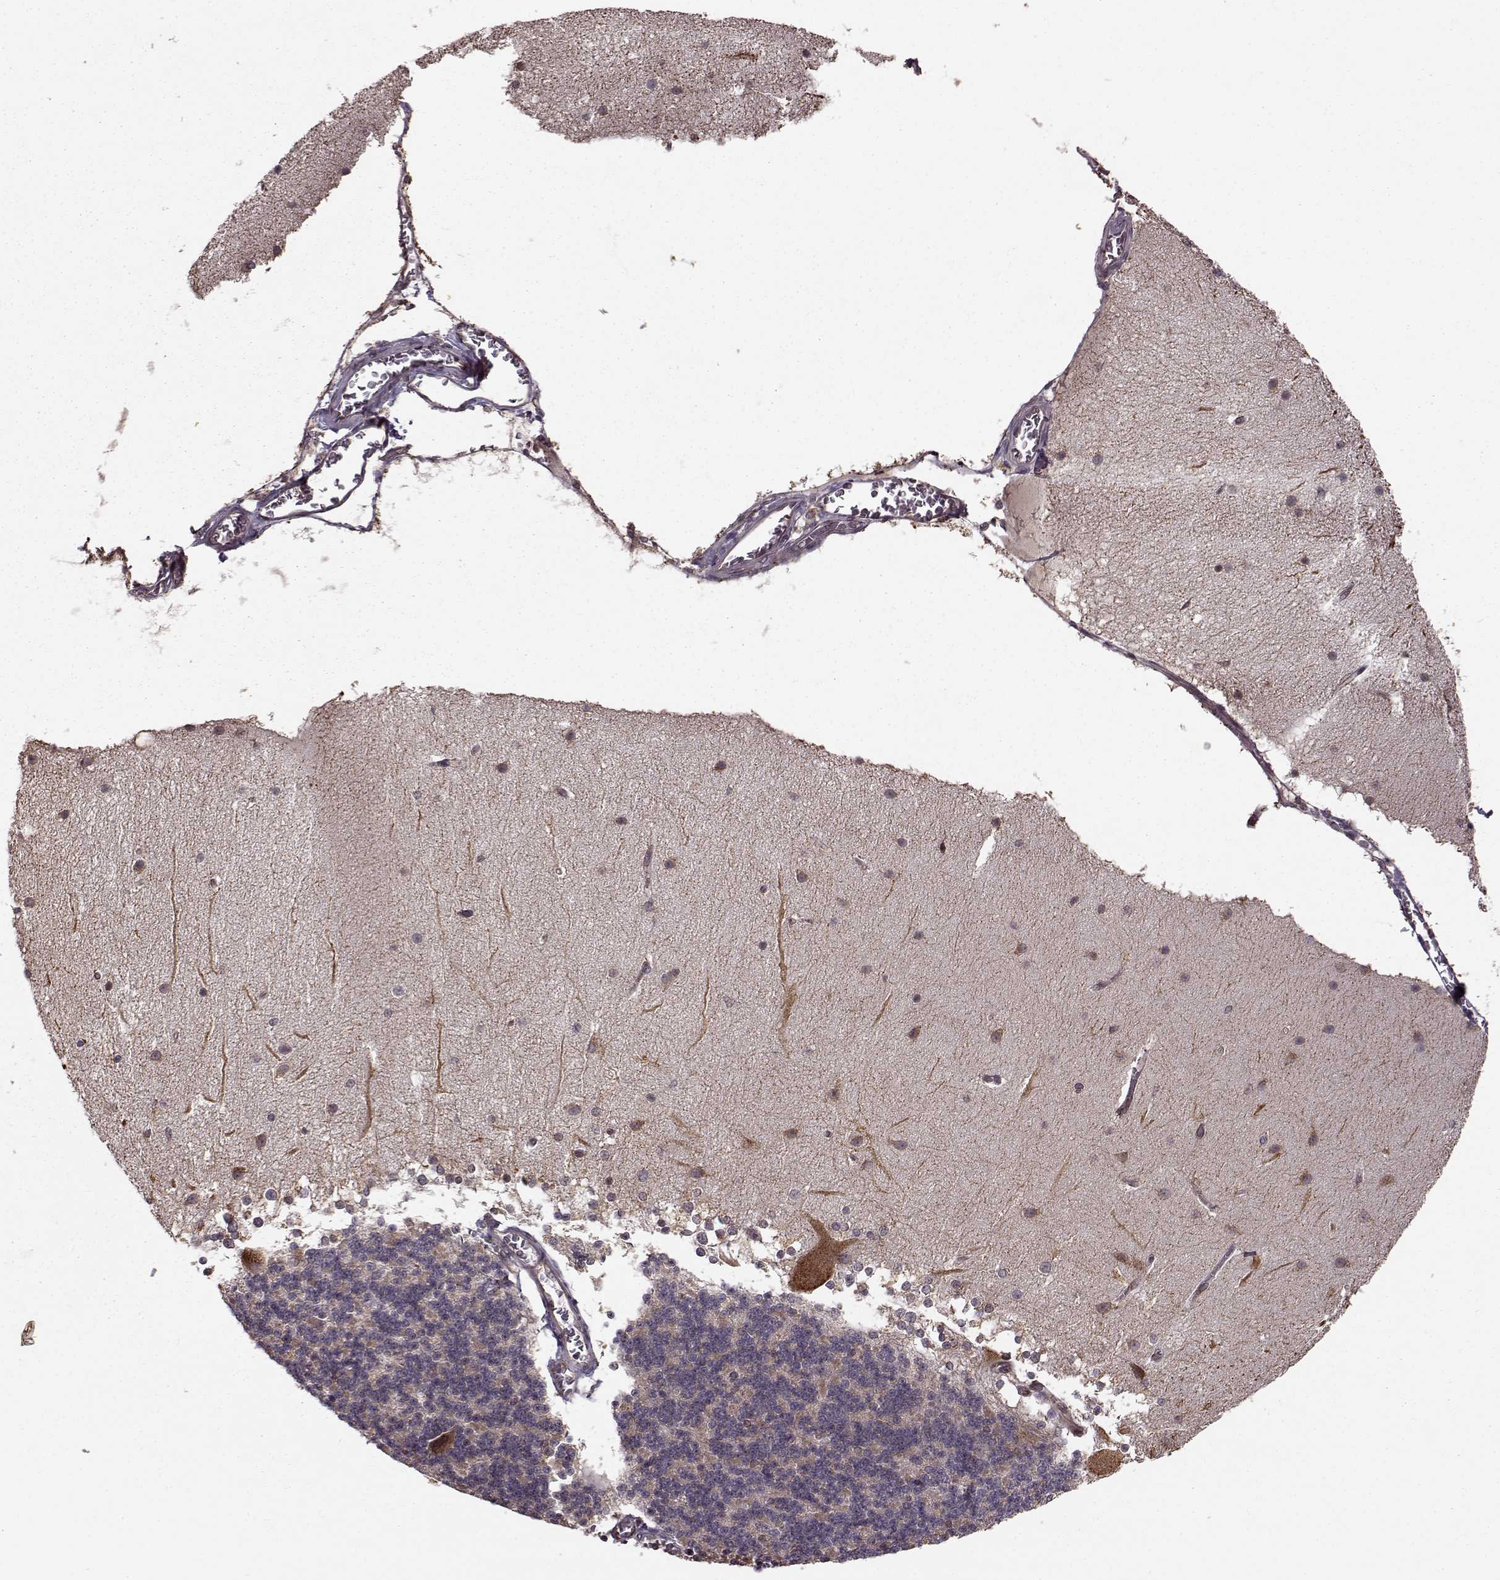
{"staining": {"intensity": "weak", "quantity": ">75%", "location": "cytoplasmic/membranous"}, "tissue": "cerebellum", "cell_type": "Cells in granular layer", "image_type": "normal", "snomed": [{"axis": "morphology", "description": "Normal tissue, NOS"}, {"axis": "topography", "description": "Cerebellum"}], "caption": "Immunohistochemical staining of benign human cerebellum displays >75% levels of weak cytoplasmic/membranous protein staining in approximately >75% of cells in granular layer. The staining was performed using DAB (3,3'-diaminobenzidine) to visualize the protein expression in brown, while the nuclei were stained in blue with hematoxylin (Magnification: 20x).", "gene": "YIPF5", "patient": {"sex": "female", "age": 19}}